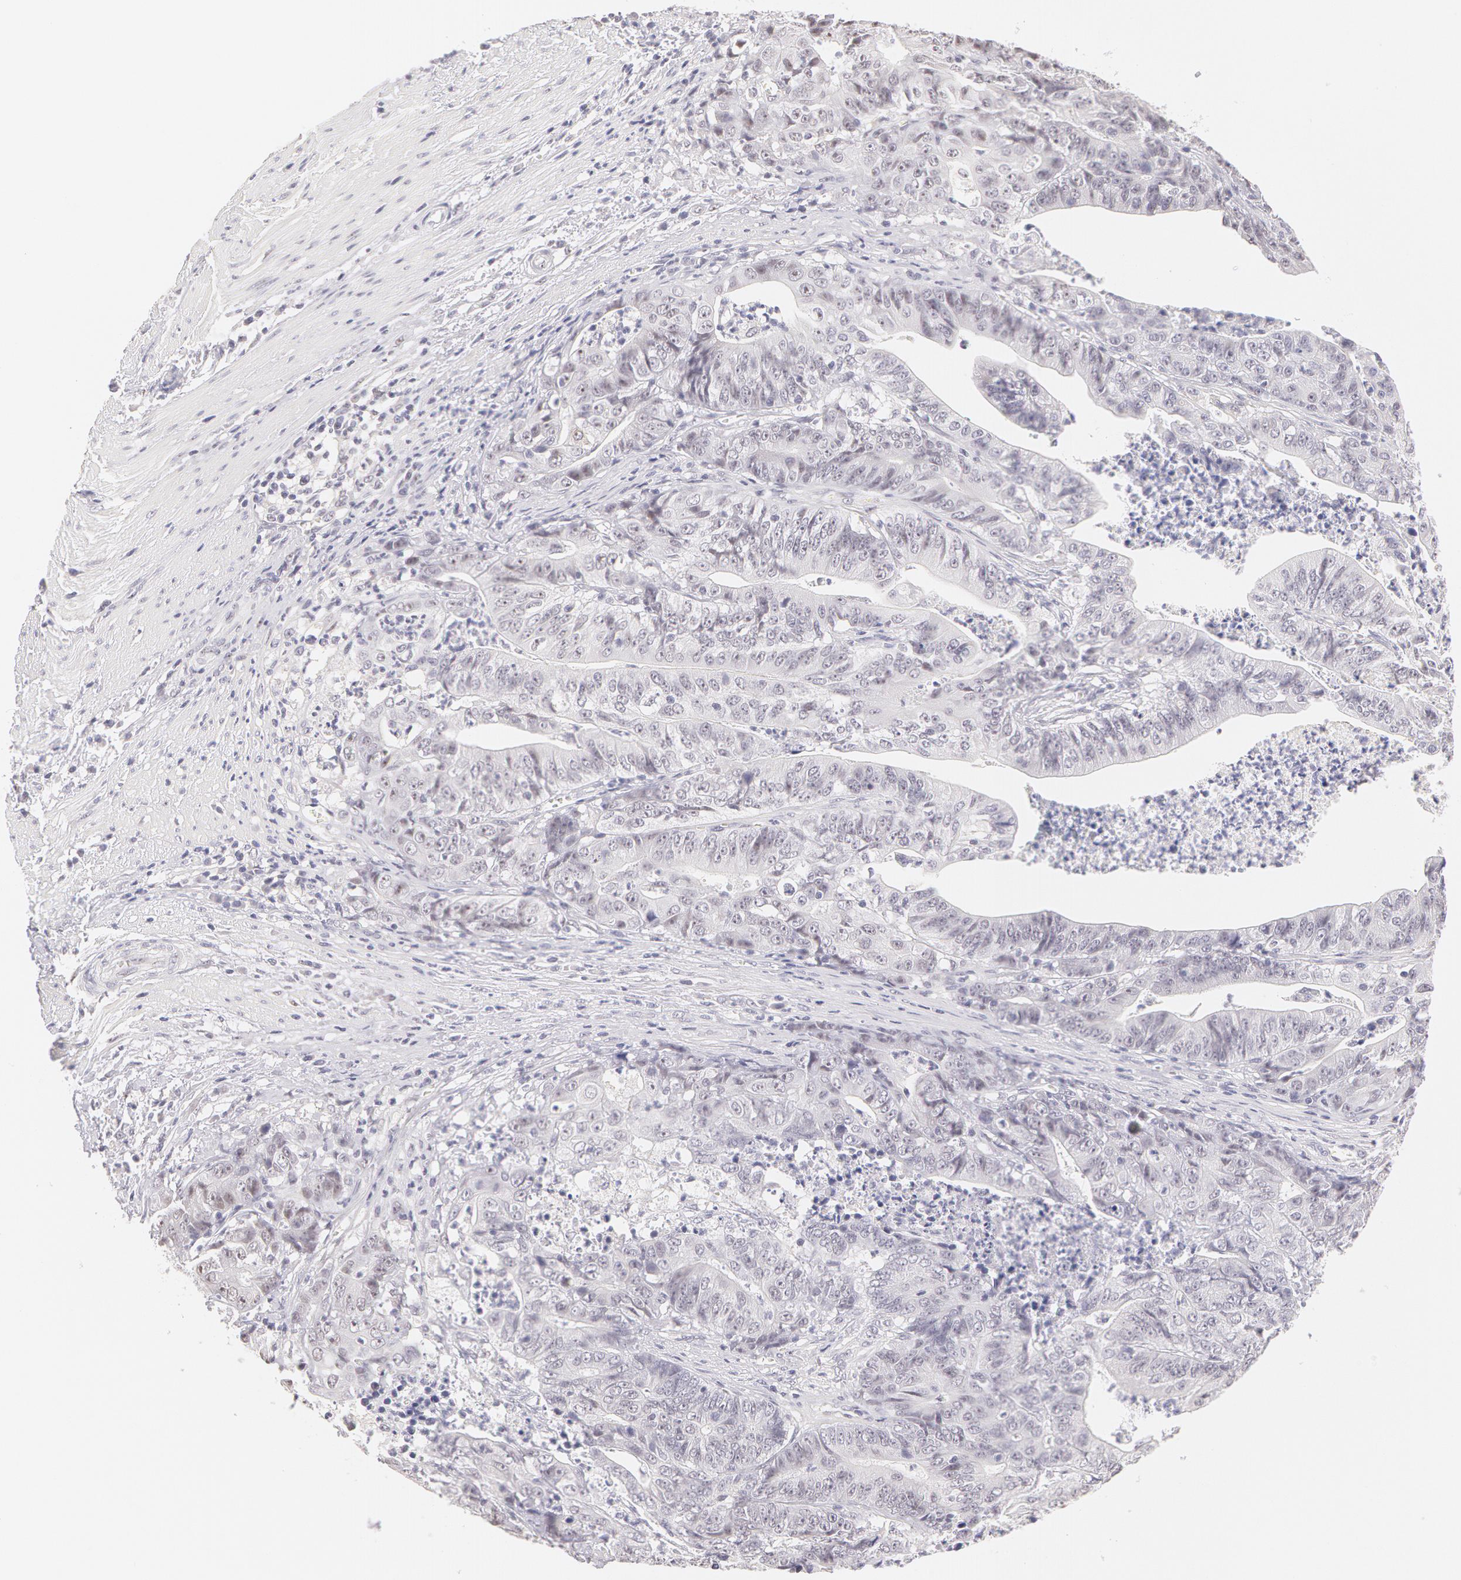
{"staining": {"intensity": "negative", "quantity": "none", "location": "none"}, "tissue": "stomach cancer", "cell_type": "Tumor cells", "image_type": "cancer", "snomed": [{"axis": "morphology", "description": "Adenocarcinoma, NOS"}, {"axis": "topography", "description": "Stomach, lower"}], "caption": "An image of human stomach cancer (adenocarcinoma) is negative for staining in tumor cells.", "gene": "ZNF597", "patient": {"sex": "female", "age": 86}}